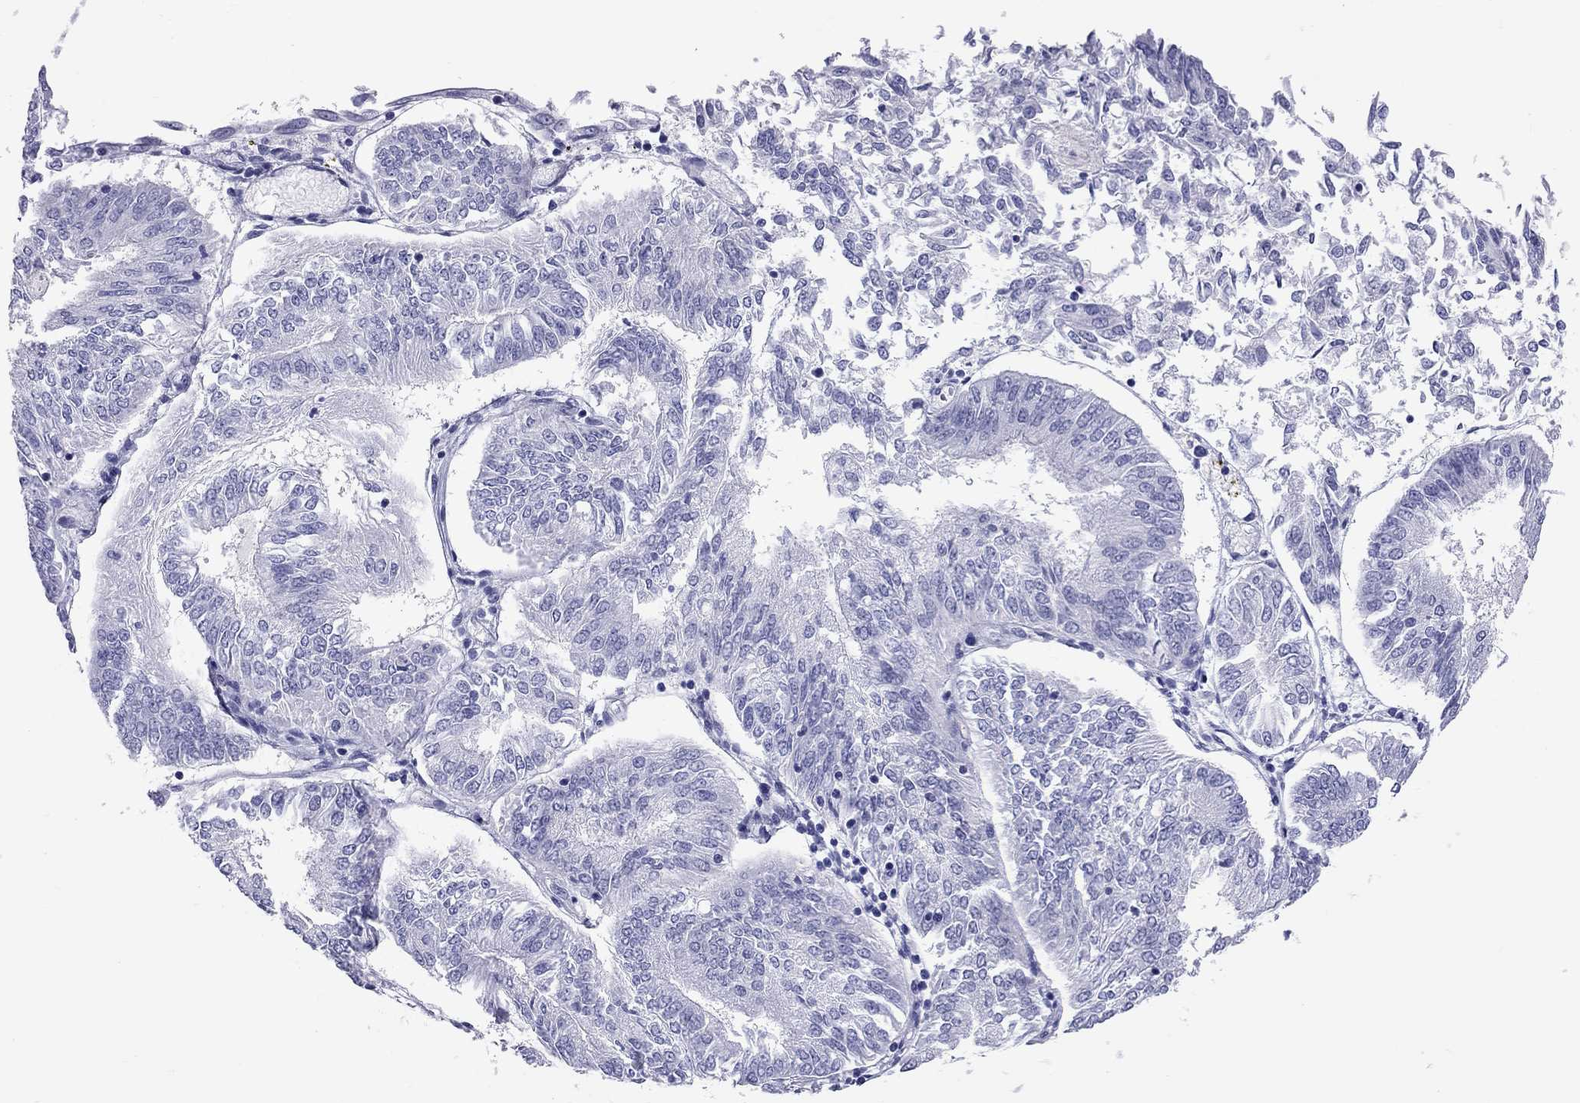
{"staining": {"intensity": "negative", "quantity": "none", "location": "none"}, "tissue": "endometrial cancer", "cell_type": "Tumor cells", "image_type": "cancer", "snomed": [{"axis": "morphology", "description": "Adenocarcinoma, NOS"}, {"axis": "topography", "description": "Endometrium"}], "caption": "High magnification brightfield microscopy of endometrial adenocarcinoma stained with DAB (brown) and counterstained with hematoxylin (blue): tumor cells show no significant staining.", "gene": "FSCN3", "patient": {"sex": "female", "age": 58}}